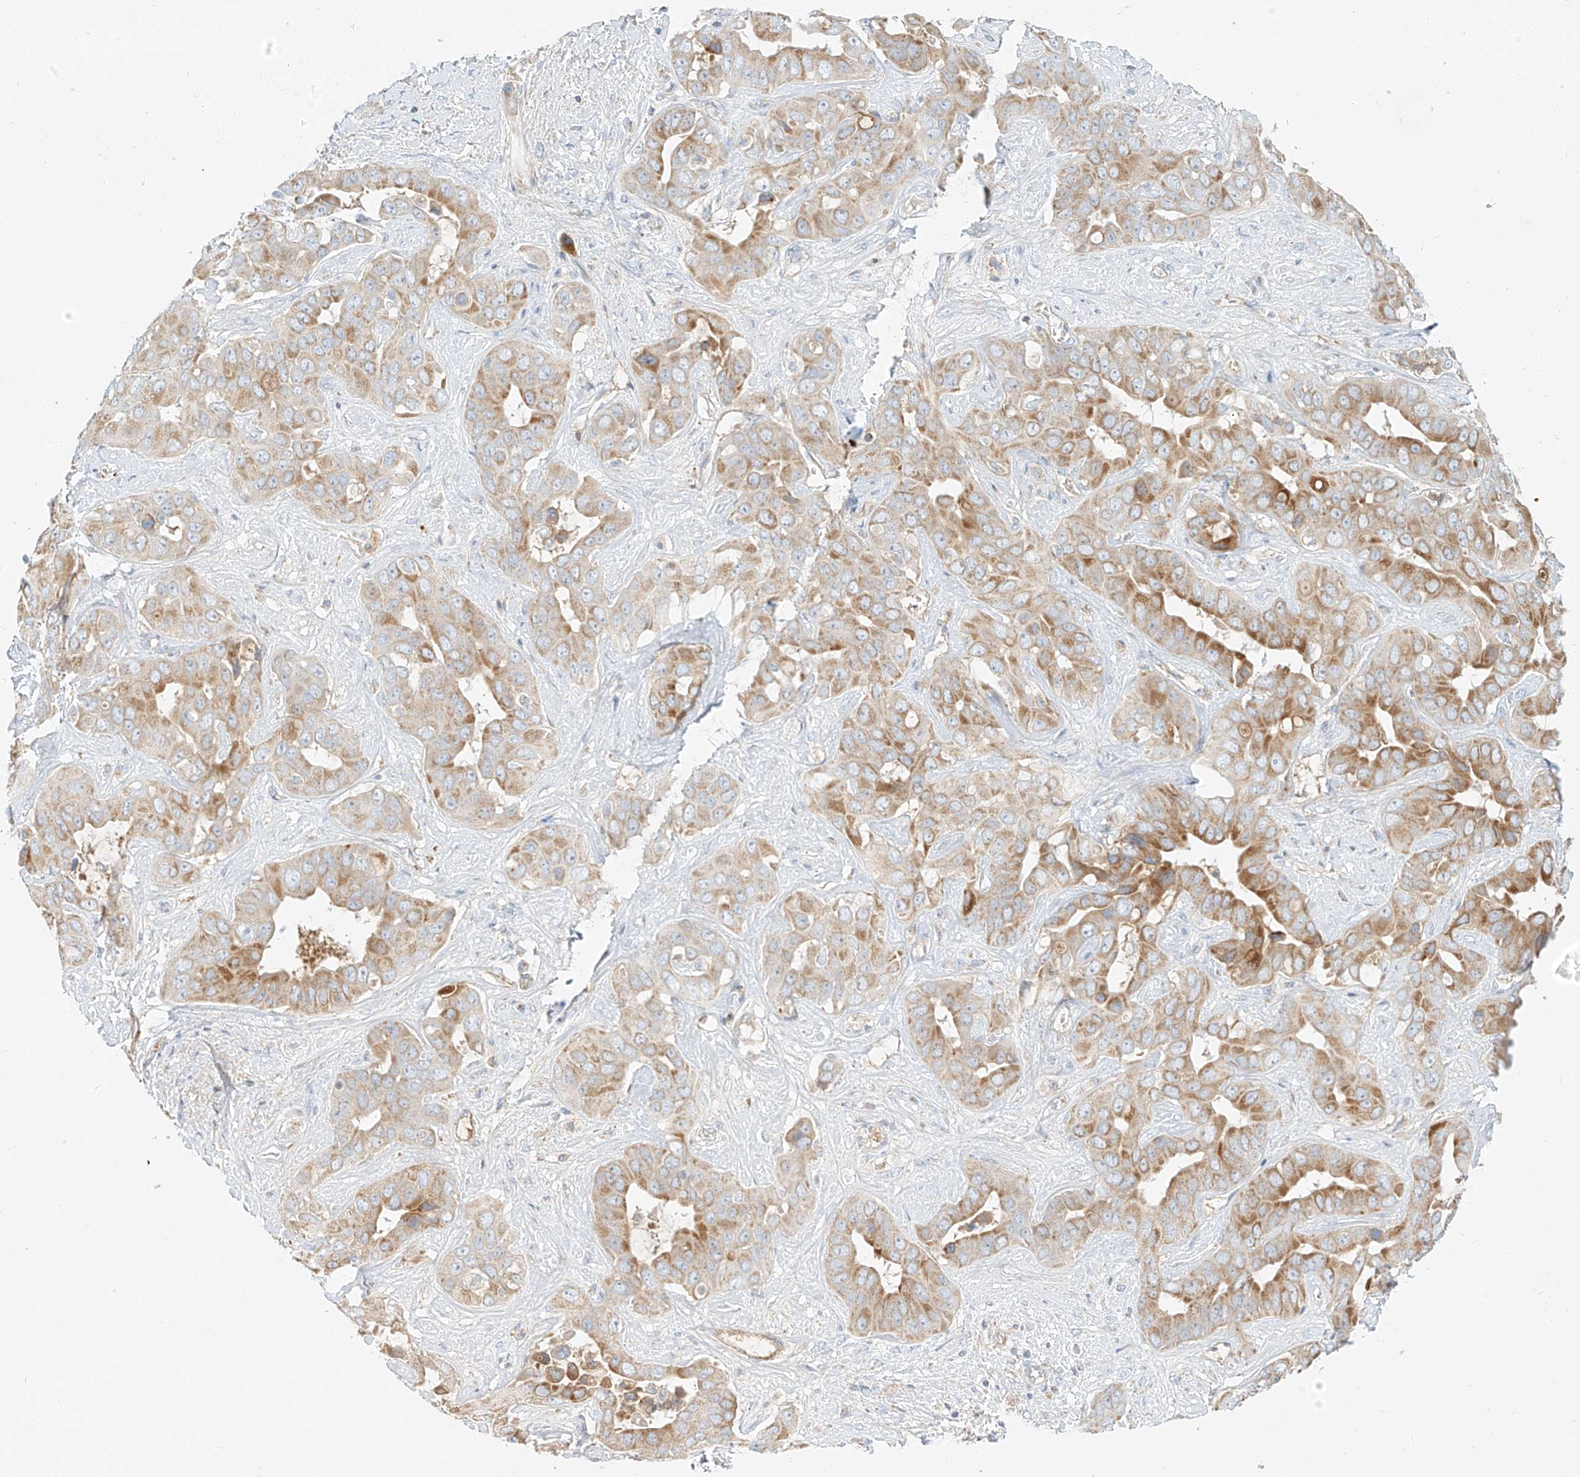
{"staining": {"intensity": "moderate", "quantity": "25%-75%", "location": "cytoplasmic/membranous"}, "tissue": "liver cancer", "cell_type": "Tumor cells", "image_type": "cancer", "snomed": [{"axis": "morphology", "description": "Cholangiocarcinoma"}, {"axis": "topography", "description": "Liver"}], "caption": "DAB (3,3'-diaminobenzidine) immunohistochemical staining of human liver cancer (cholangiocarcinoma) exhibits moderate cytoplasmic/membranous protein positivity in approximately 25%-75% of tumor cells. Using DAB (3,3'-diaminobenzidine) (brown) and hematoxylin (blue) stains, captured at high magnification using brightfield microscopy.", "gene": "OCSTAMP", "patient": {"sex": "female", "age": 52}}